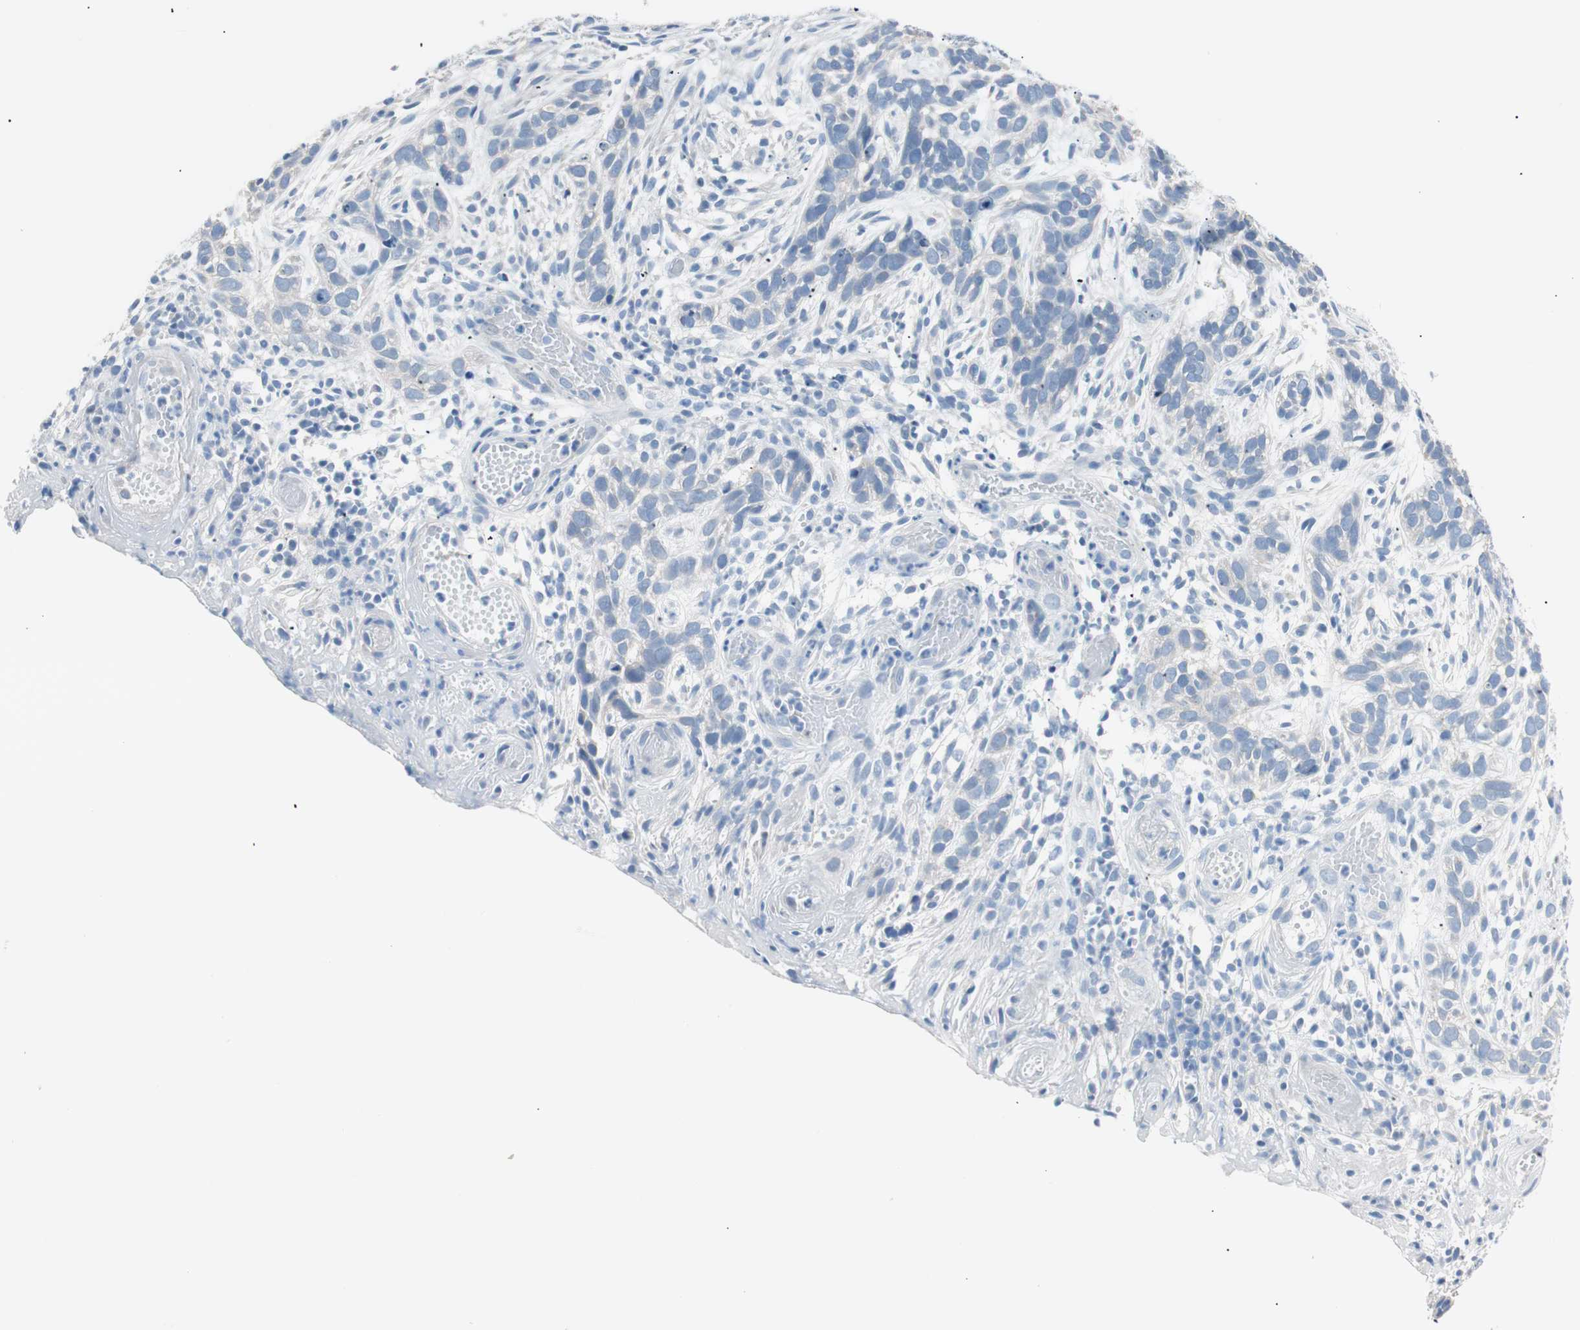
{"staining": {"intensity": "negative", "quantity": "none", "location": "none"}, "tissue": "skin cancer", "cell_type": "Tumor cells", "image_type": "cancer", "snomed": [{"axis": "morphology", "description": "Basal cell carcinoma"}, {"axis": "topography", "description": "Skin"}], "caption": "Immunohistochemistry (IHC) micrograph of human skin cancer stained for a protein (brown), which demonstrates no expression in tumor cells.", "gene": "VIL1", "patient": {"sex": "male", "age": 87}}